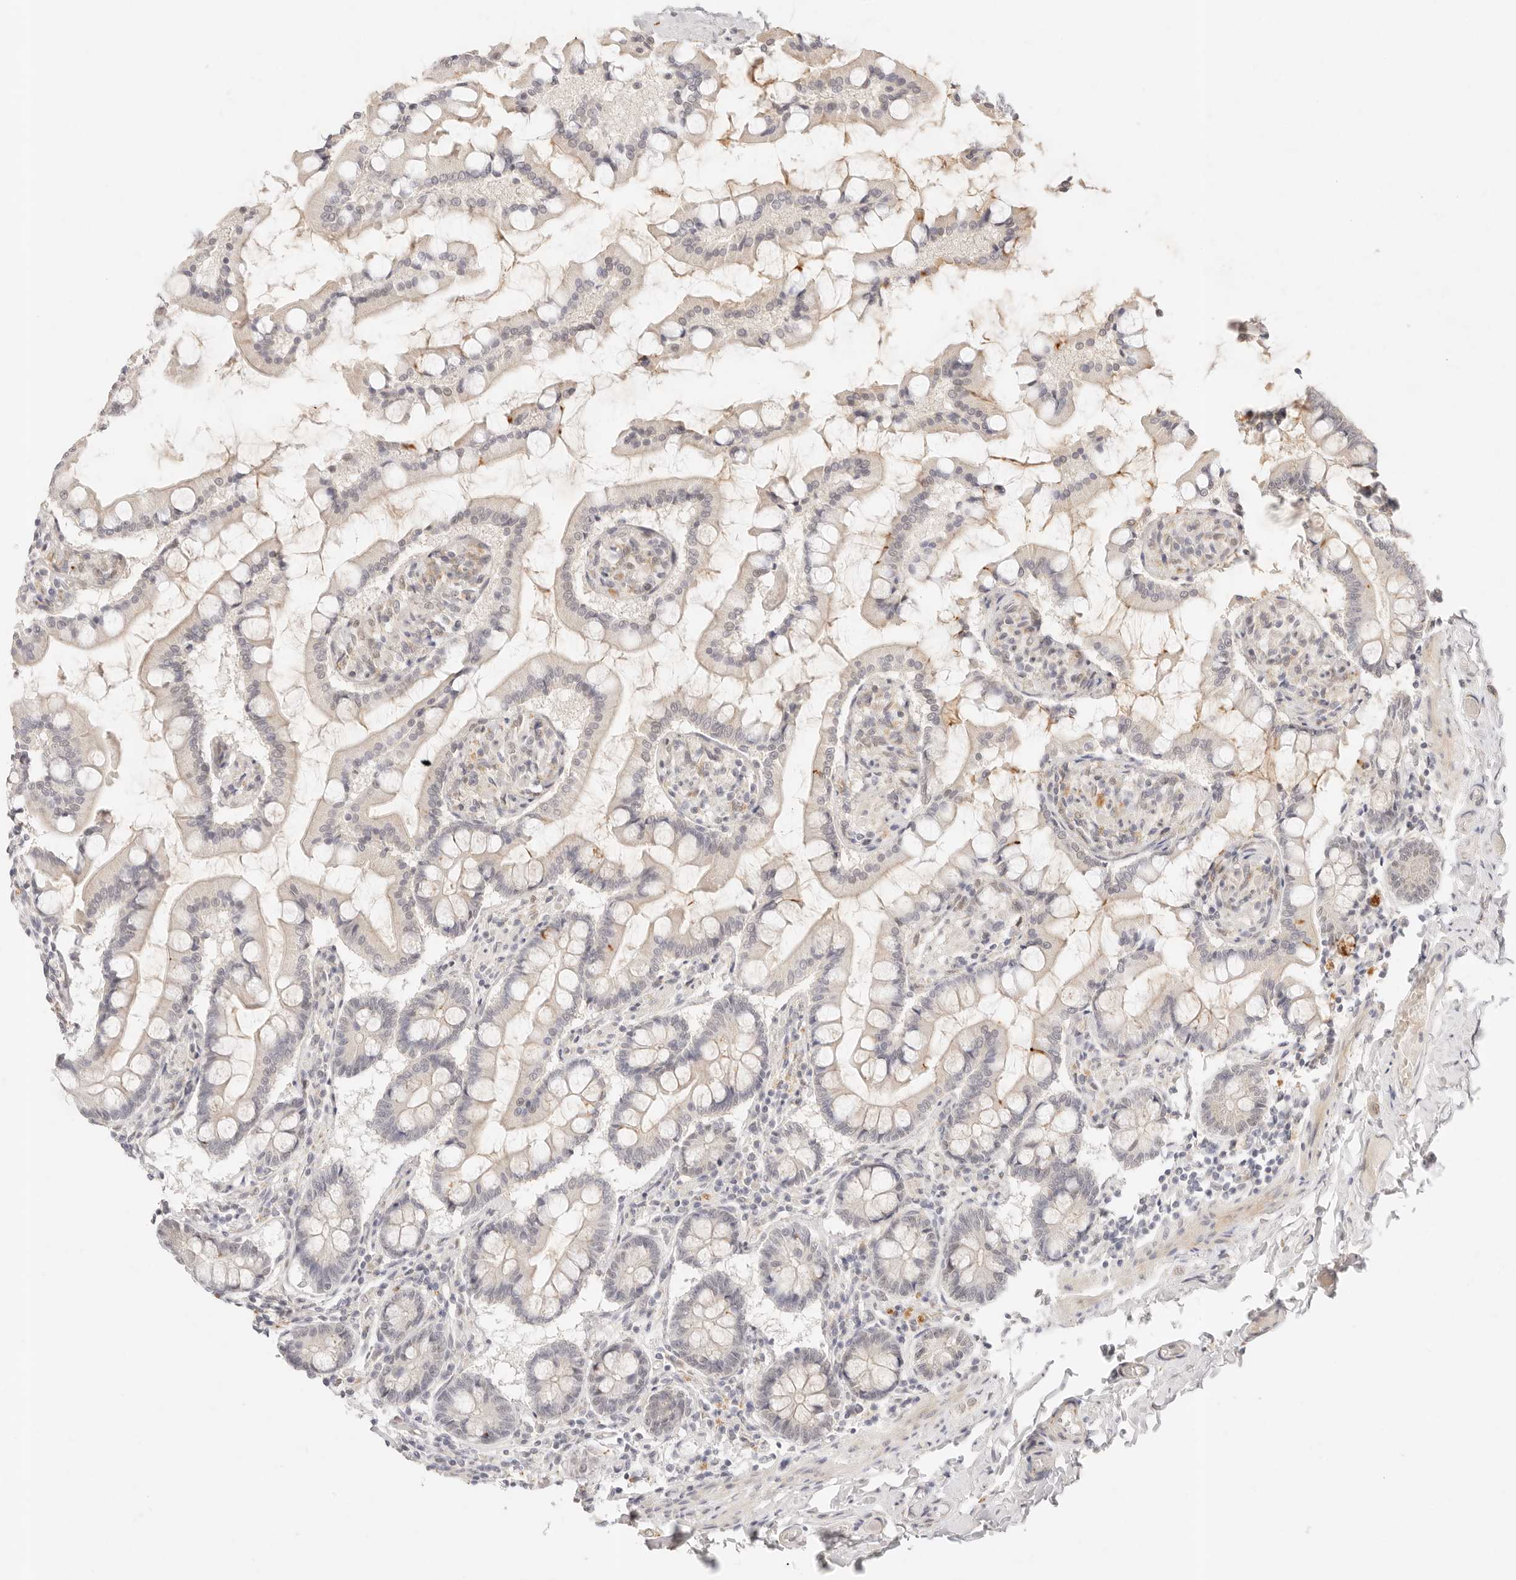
{"staining": {"intensity": "weak", "quantity": "25%-75%", "location": "cytoplasmic/membranous"}, "tissue": "small intestine", "cell_type": "Glandular cells", "image_type": "normal", "snomed": [{"axis": "morphology", "description": "Normal tissue, NOS"}, {"axis": "topography", "description": "Small intestine"}], "caption": "Immunohistochemistry (IHC) photomicrograph of benign small intestine: small intestine stained using immunohistochemistry (IHC) demonstrates low levels of weak protein expression localized specifically in the cytoplasmic/membranous of glandular cells, appearing as a cytoplasmic/membranous brown color.", "gene": "GPR156", "patient": {"sex": "male", "age": 41}}